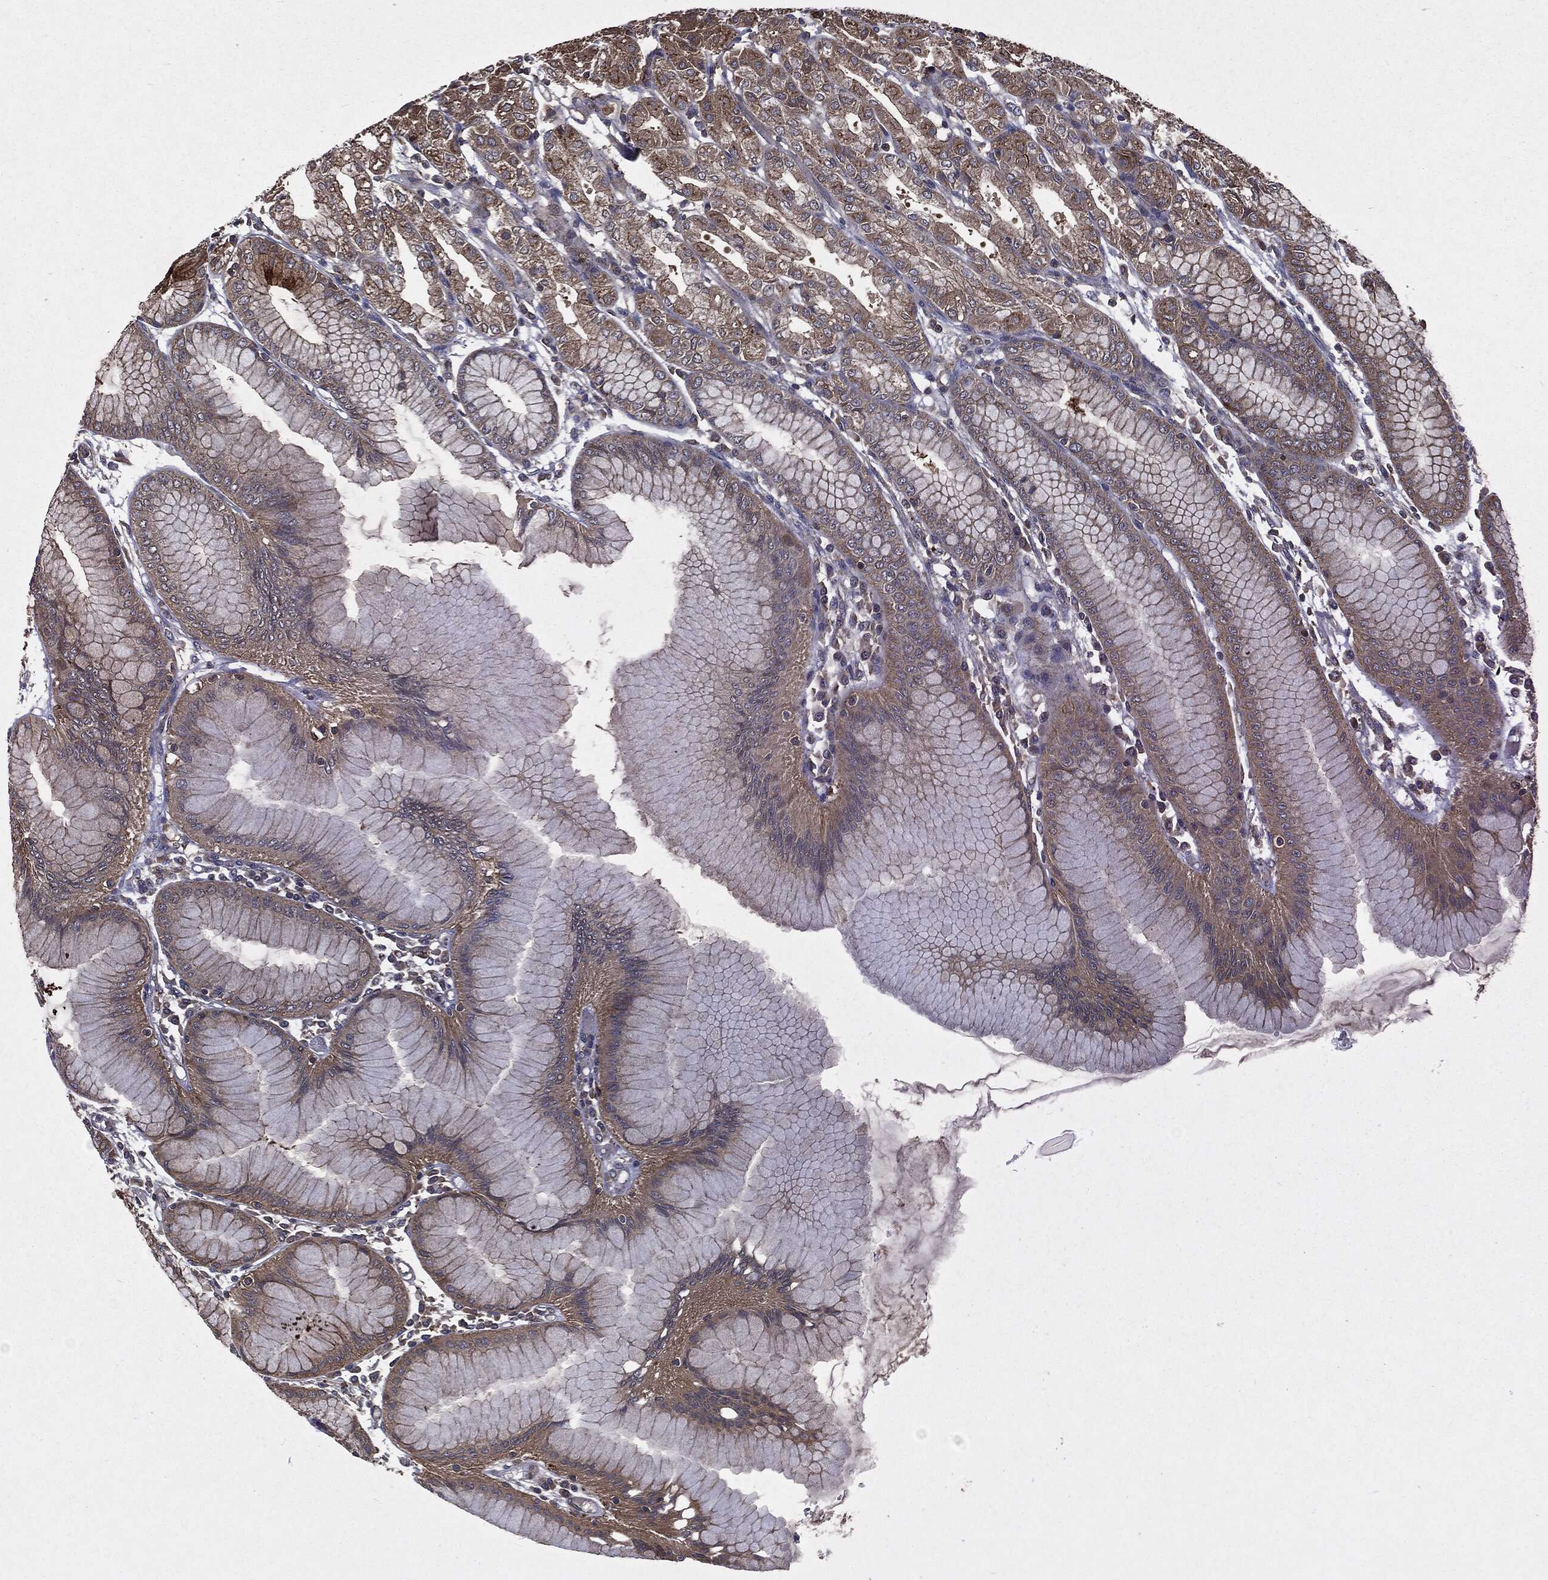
{"staining": {"intensity": "moderate", "quantity": ">75%", "location": "cytoplasmic/membranous"}, "tissue": "stomach", "cell_type": "Glandular cells", "image_type": "normal", "snomed": [{"axis": "morphology", "description": "Normal tissue, NOS"}, {"axis": "topography", "description": "Stomach"}], "caption": "This histopathology image exhibits IHC staining of normal human stomach, with medium moderate cytoplasmic/membranous expression in about >75% of glandular cells.", "gene": "PLOD3", "patient": {"sex": "female", "age": 57}}